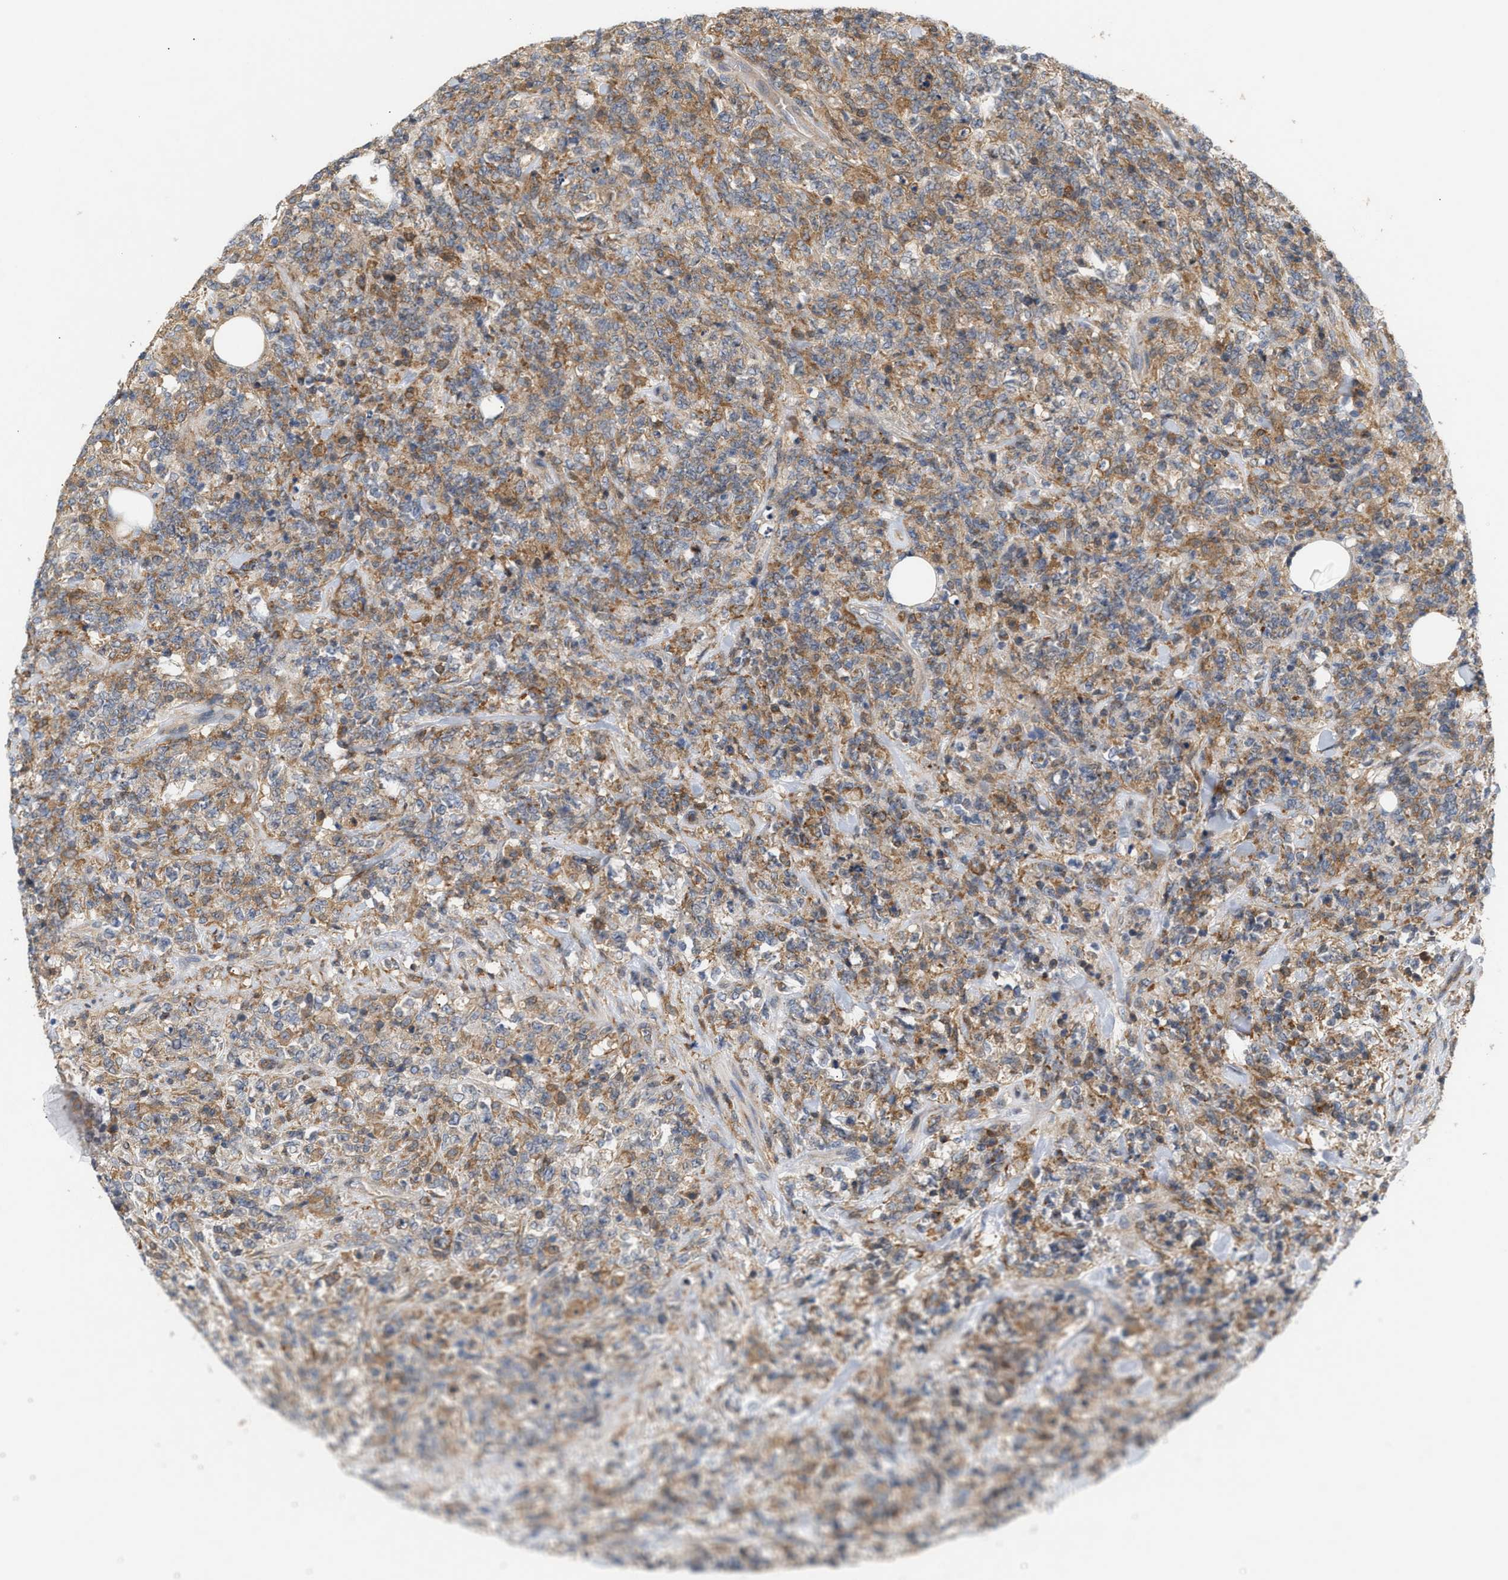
{"staining": {"intensity": "moderate", "quantity": ">75%", "location": "cytoplasmic/membranous"}, "tissue": "lymphoma", "cell_type": "Tumor cells", "image_type": "cancer", "snomed": [{"axis": "morphology", "description": "Malignant lymphoma, non-Hodgkin's type, High grade"}, {"axis": "topography", "description": "Soft tissue"}], "caption": "A histopathology image showing moderate cytoplasmic/membranous positivity in approximately >75% of tumor cells in high-grade malignant lymphoma, non-Hodgkin's type, as visualized by brown immunohistochemical staining.", "gene": "DBNL", "patient": {"sex": "male", "age": 18}}